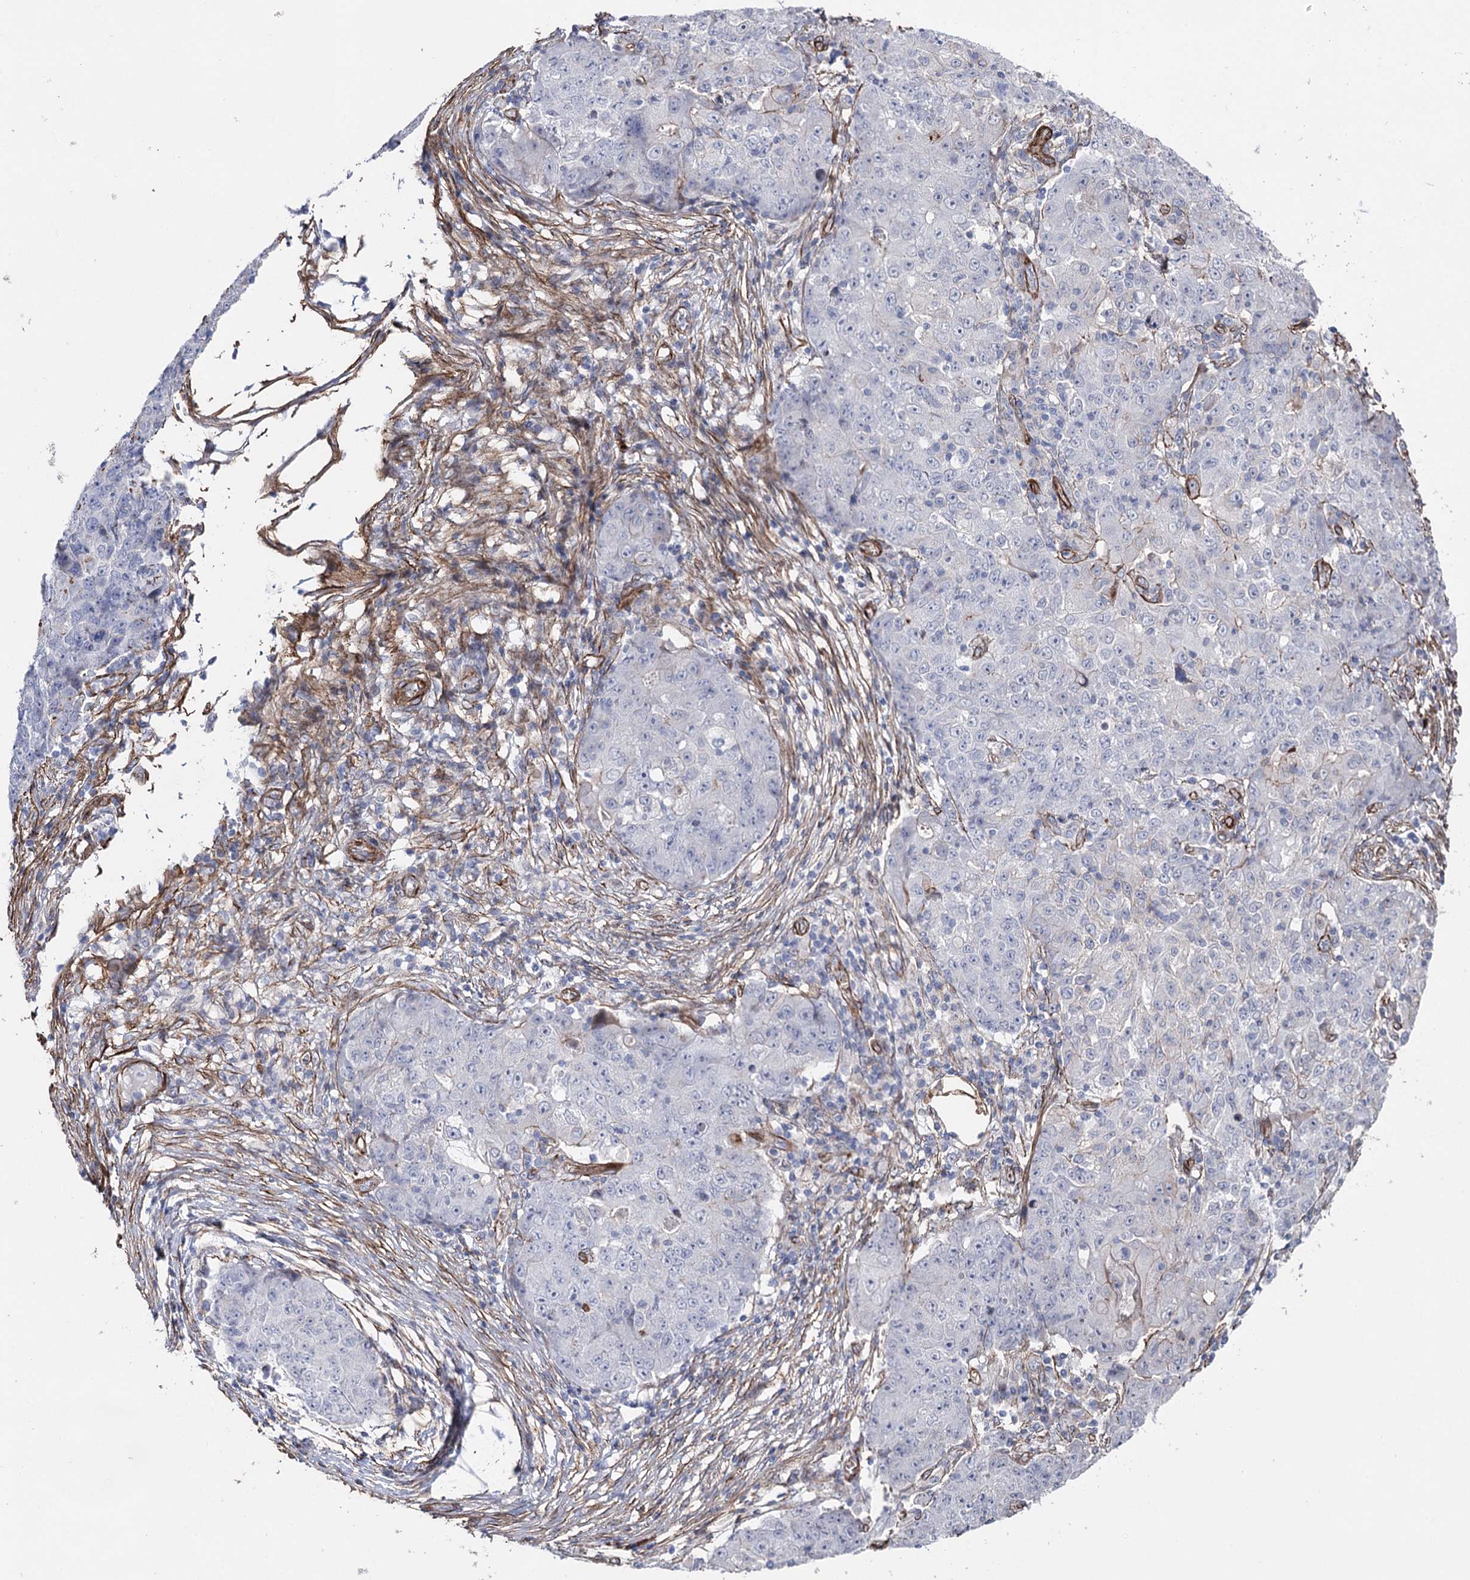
{"staining": {"intensity": "negative", "quantity": "none", "location": "none"}, "tissue": "ovarian cancer", "cell_type": "Tumor cells", "image_type": "cancer", "snomed": [{"axis": "morphology", "description": "Carcinoma, endometroid"}, {"axis": "topography", "description": "Ovary"}], "caption": "Ovarian cancer was stained to show a protein in brown. There is no significant expression in tumor cells.", "gene": "ARHGAP20", "patient": {"sex": "female", "age": 42}}